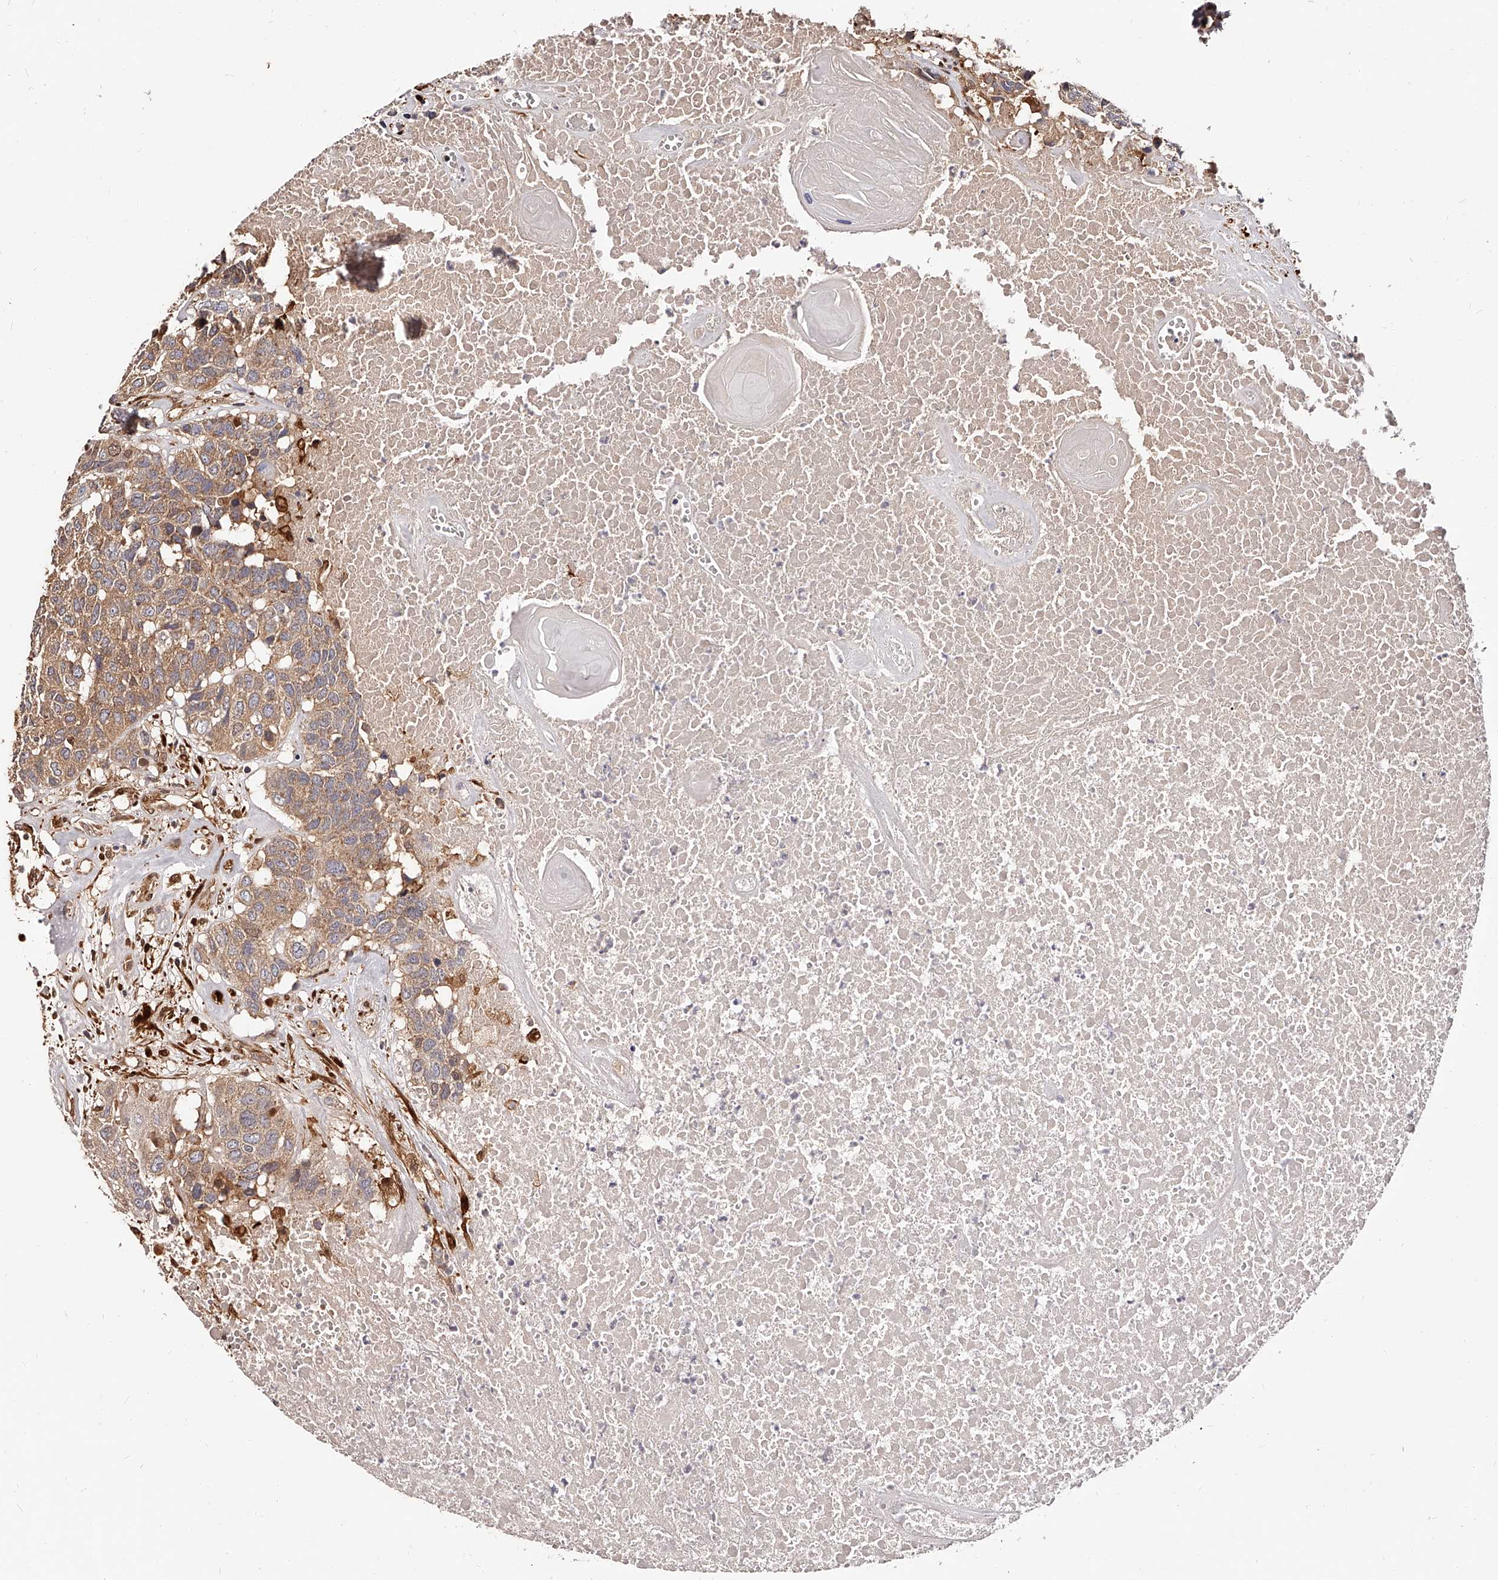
{"staining": {"intensity": "moderate", "quantity": ">75%", "location": "cytoplasmic/membranous"}, "tissue": "head and neck cancer", "cell_type": "Tumor cells", "image_type": "cancer", "snomed": [{"axis": "morphology", "description": "Squamous cell carcinoma, NOS"}, {"axis": "topography", "description": "Head-Neck"}], "caption": "Moderate cytoplasmic/membranous expression for a protein is present in about >75% of tumor cells of head and neck cancer (squamous cell carcinoma) using immunohistochemistry.", "gene": "LAP3", "patient": {"sex": "male", "age": 66}}